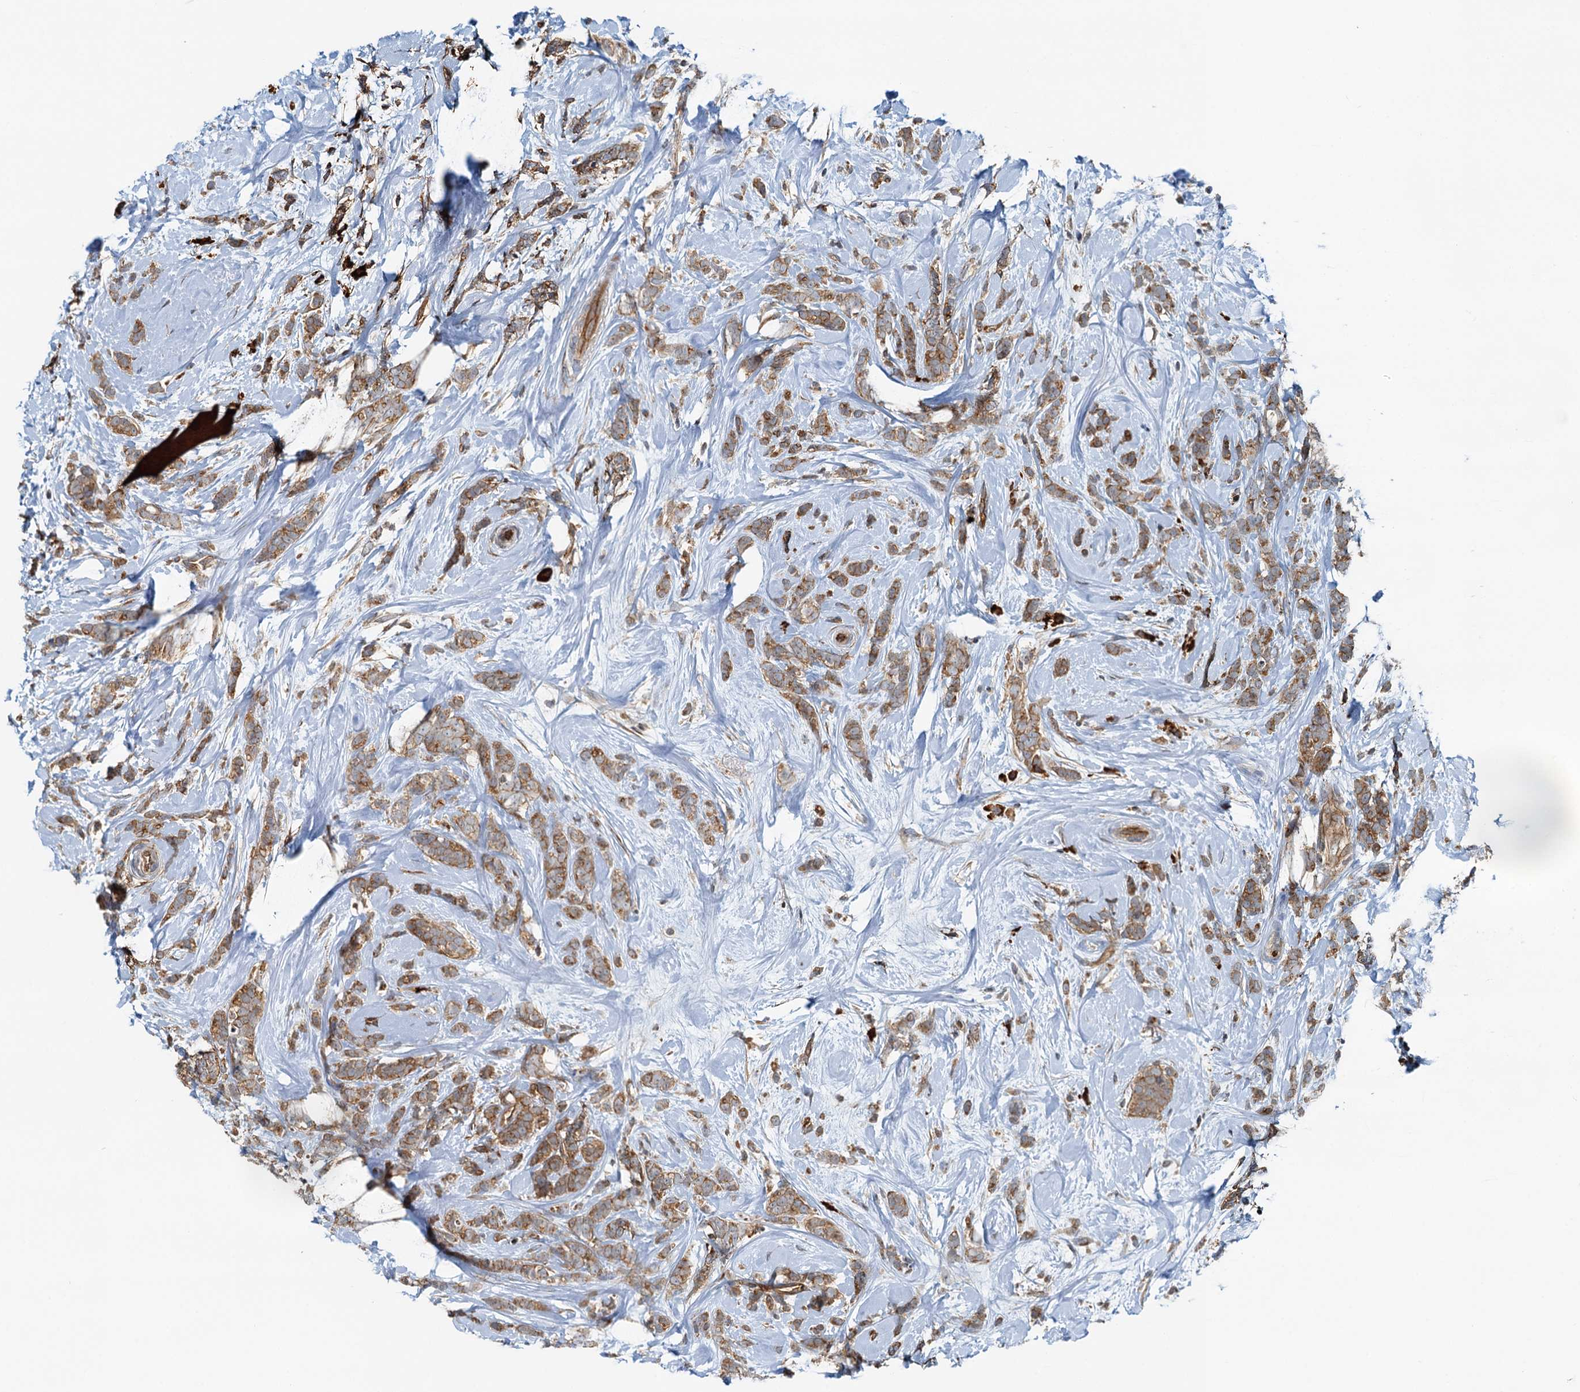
{"staining": {"intensity": "moderate", "quantity": ">75%", "location": "cytoplasmic/membranous"}, "tissue": "breast cancer", "cell_type": "Tumor cells", "image_type": "cancer", "snomed": [{"axis": "morphology", "description": "Lobular carcinoma"}, {"axis": "topography", "description": "Breast"}], "caption": "Lobular carcinoma (breast) stained with a brown dye demonstrates moderate cytoplasmic/membranous positive positivity in approximately >75% of tumor cells.", "gene": "NIPAL3", "patient": {"sex": "female", "age": 58}}